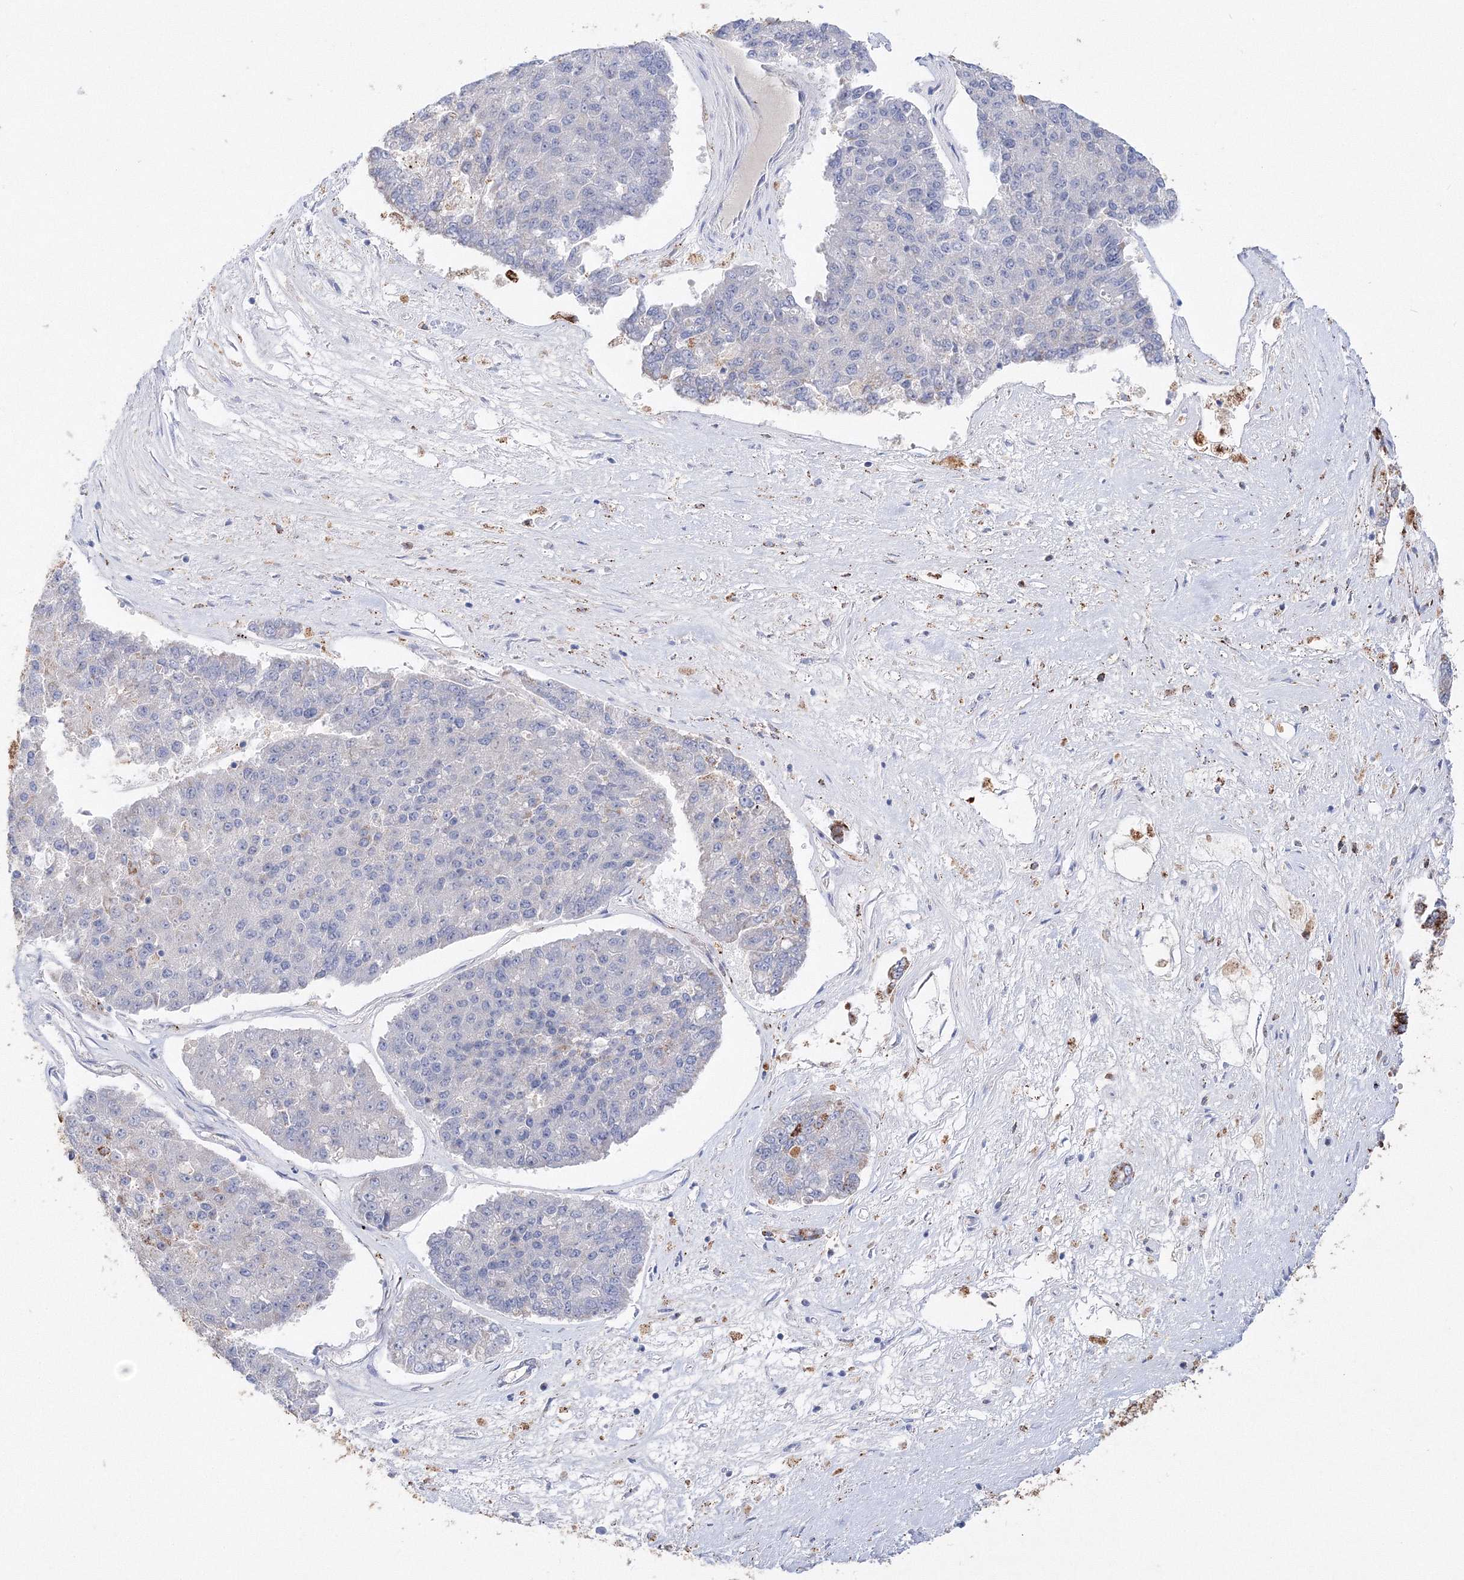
{"staining": {"intensity": "negative", "quantity": "none", "location": "none"}, "tissue": "pancreatic cancer", "cell_type": "Tumor cells", "image_type": "cancer", "snomed": [{"axis": "morphology", "description": "Adenocarcinoma, NOS"}, {"axis": "topography", "description": "Pancreas"}], "caption": "Immunohistochemical staining of human pancreatic adenocarcinoma shows no significant staining in tumor cells.", "gene": "MERTK", "patient": {"sex": "male", "age": 50}}